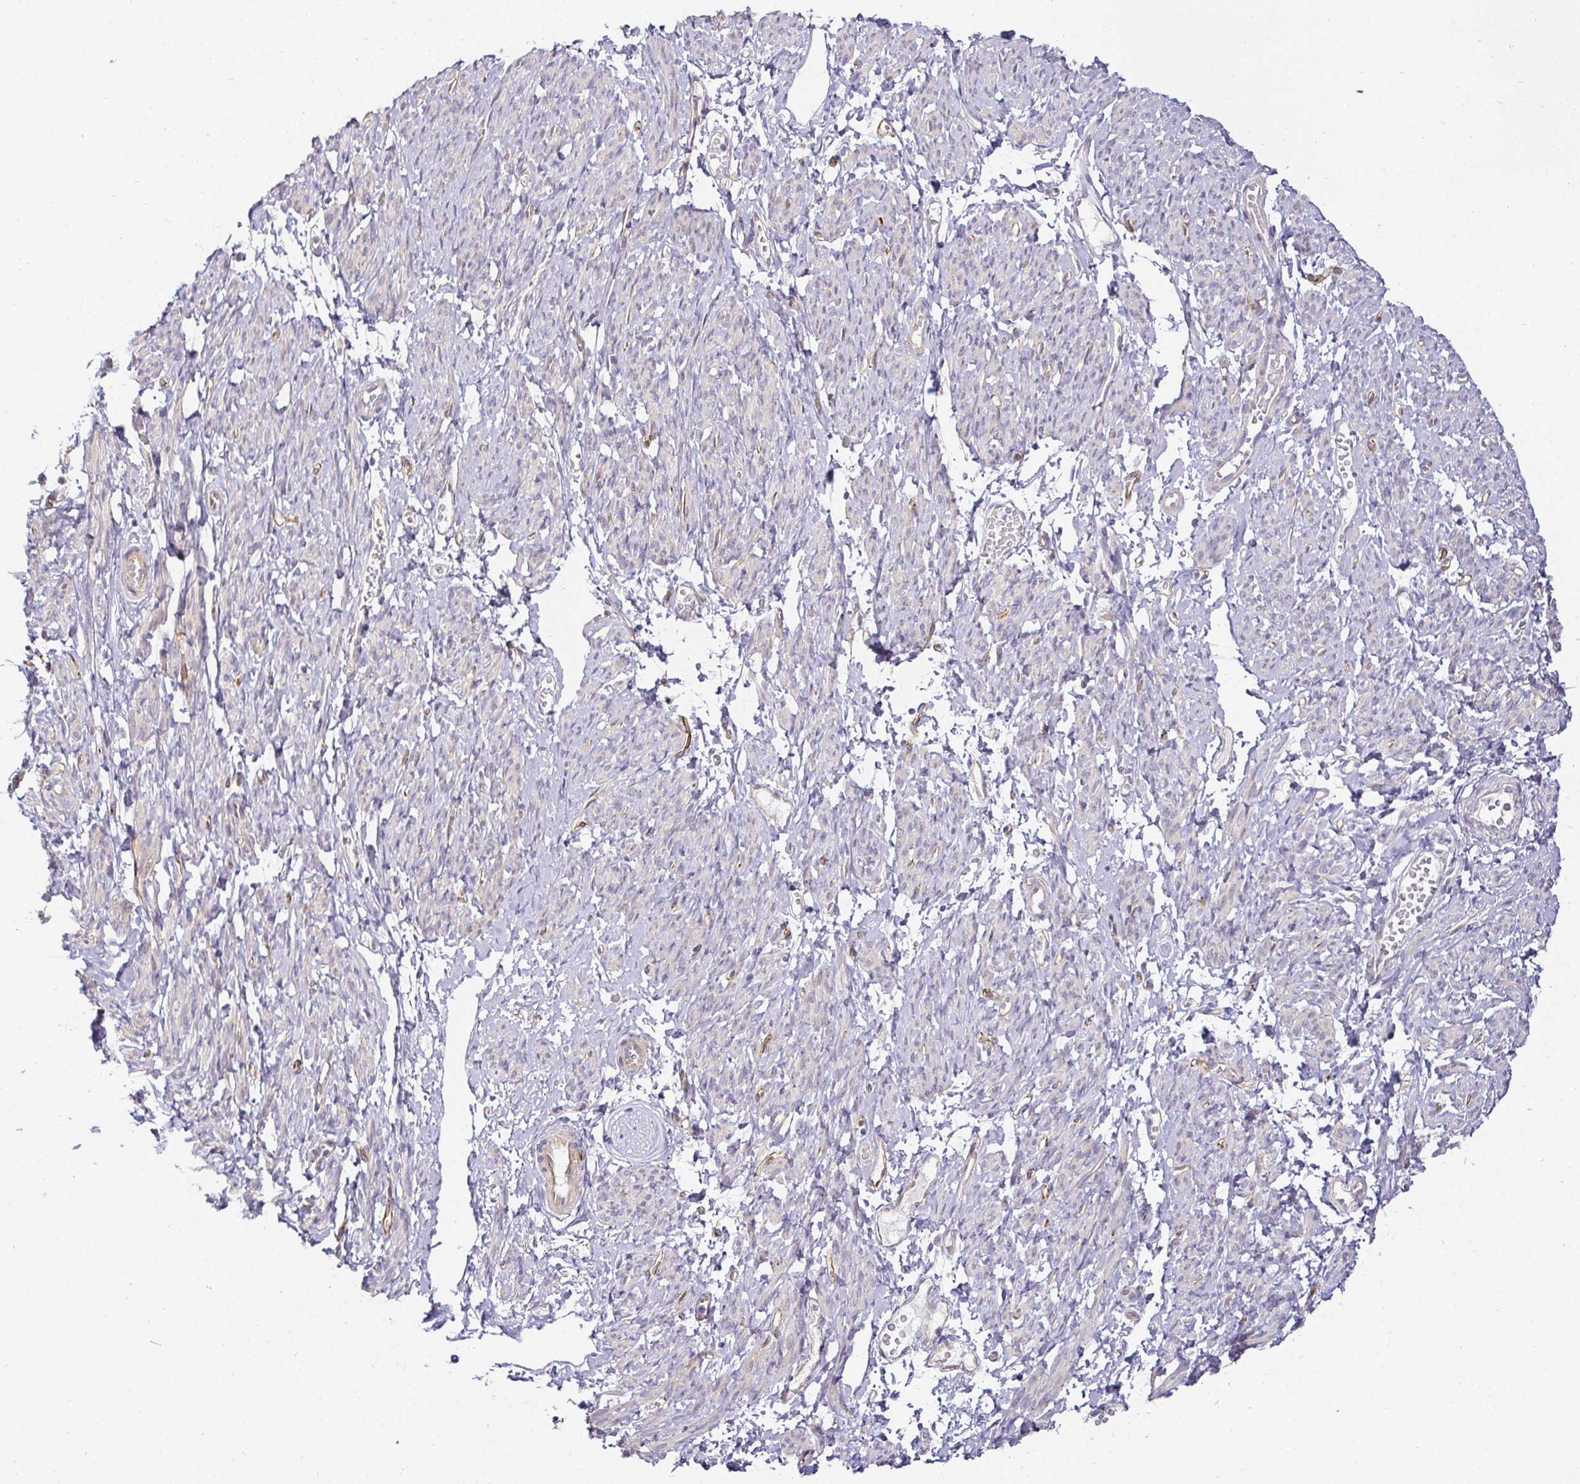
{"staining": {"intensity": "weak", "quantity": "25%-75%", "location": "cytoplasmic/membranous"}, "tissue": "smooth muscle", "cell_type": "Smooth muscle cells", "image_type": "normal", "snomed": [{"axis": "morphology", "description": "Normal tissue, NOS"}, {"axis": "topography", "description": "Smooth muscle"}], "caption": "High-power microscopy captured an immunohistochemistry (IHC) histopathology image of normal smooth muscle, revealing weak cytoplasmic/membranous staining in approximately 25%-75% of smooth muscle cells.", "gene": "ACAN", "patient": {"sex": "female", "age": 65}}